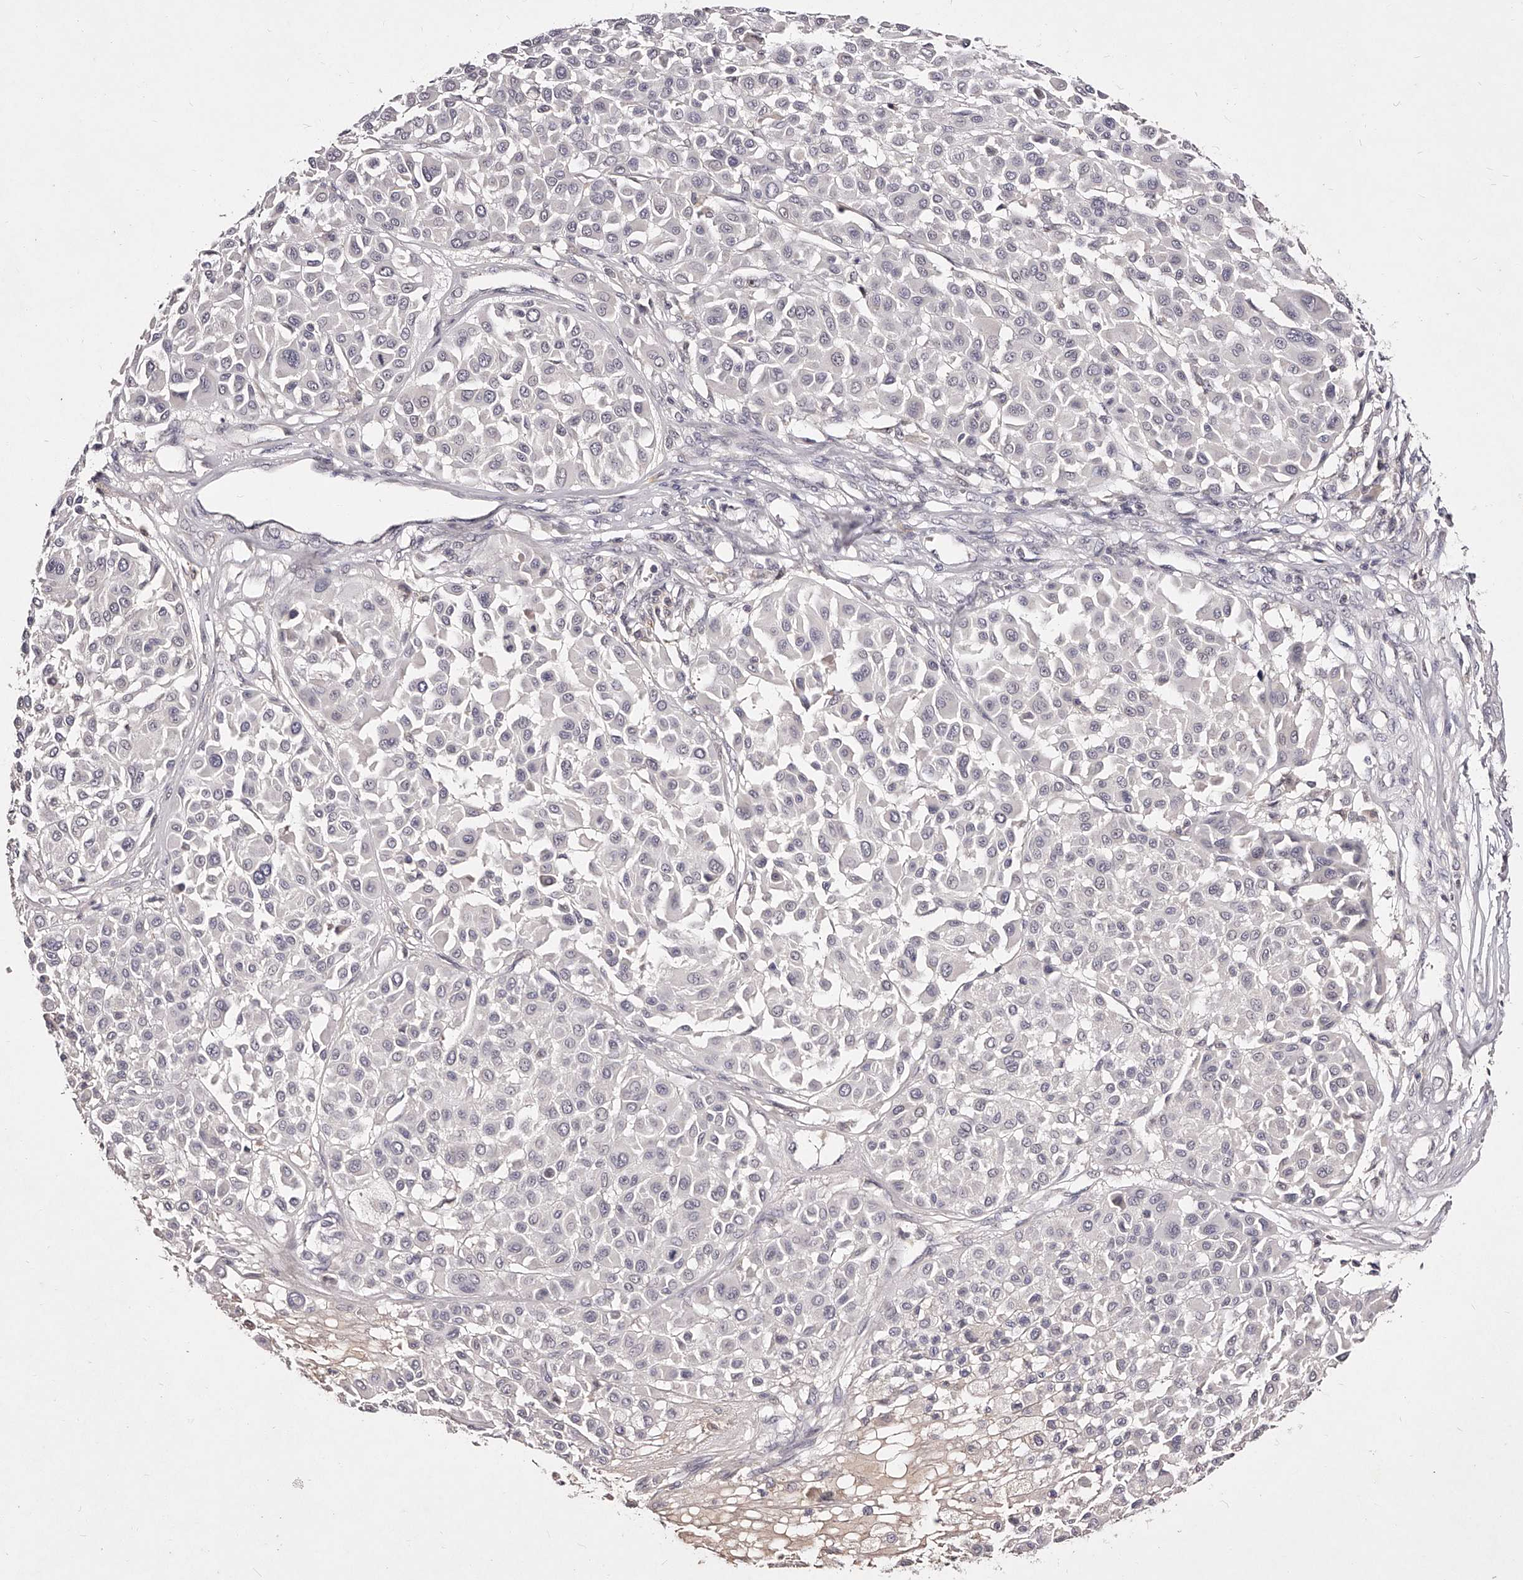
{"staining": {"intensity": "negative", "quantity": "none", "location": "none"}, "tissue": "melanoma", "cell_type": "Tumor cells", "image_type": "cancer", "snomed": [{"axis": "morphology", "description": "Malignant melanoma, Metastatic site"}, {"axis": "topography", "description": "Soft tissue"}], "caption": "Immunohistochemistry (IHC) micrograph of neoplastic tissue: melanoma stained with DAB demonstrates no significant protein staining in tumor cells.", "gene": "PHACTR1", "patient": {"sex": "male", "age": 41}}